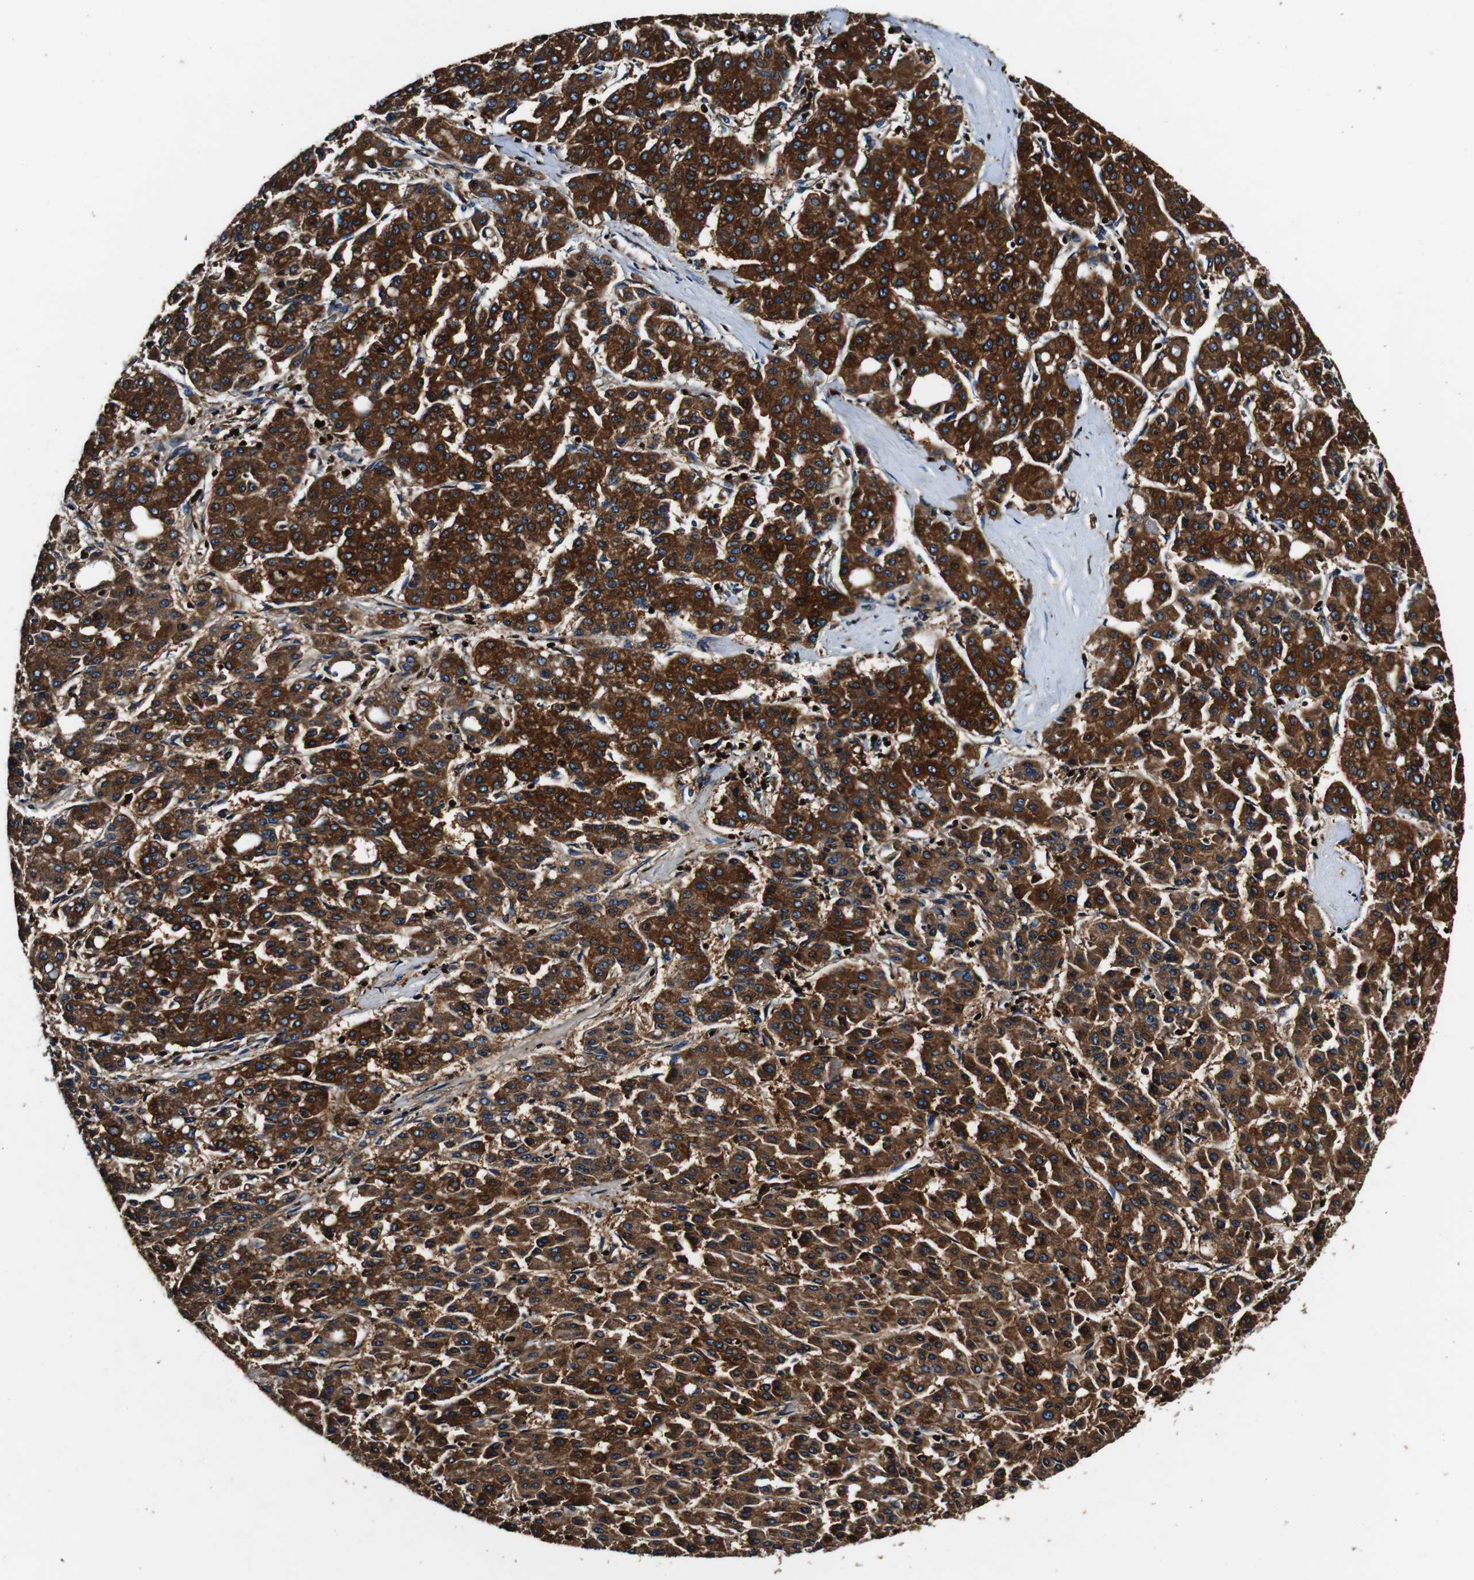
{"staining": {"intensity": "strong", "quantity": ">75%", "location": "cytoplasmic/membranous"}, "tissue": "liver cancer", "cell_type": "Tumor cells", "image_type": "cancer", "snomed": [{"axis": "morphology", "description": "Carcinoma, Hepatocellular, NOS"}, {"axis": "topography", "description": "Liver"}], "caption": "Immunohistochemical staining of liver cancer (hepatocellular carcinoma) exhibits strong cytoplasmic/membranous protein positivity in approximately >75% of tumor cells. The staining was performed using DAB to visualize the protein expression in brown, while the nuclei were stained in blue with hematoxylin (Magnification: 20x).", "gene": "RHOT2", "patient": {"sex": "male", "age": 65}}